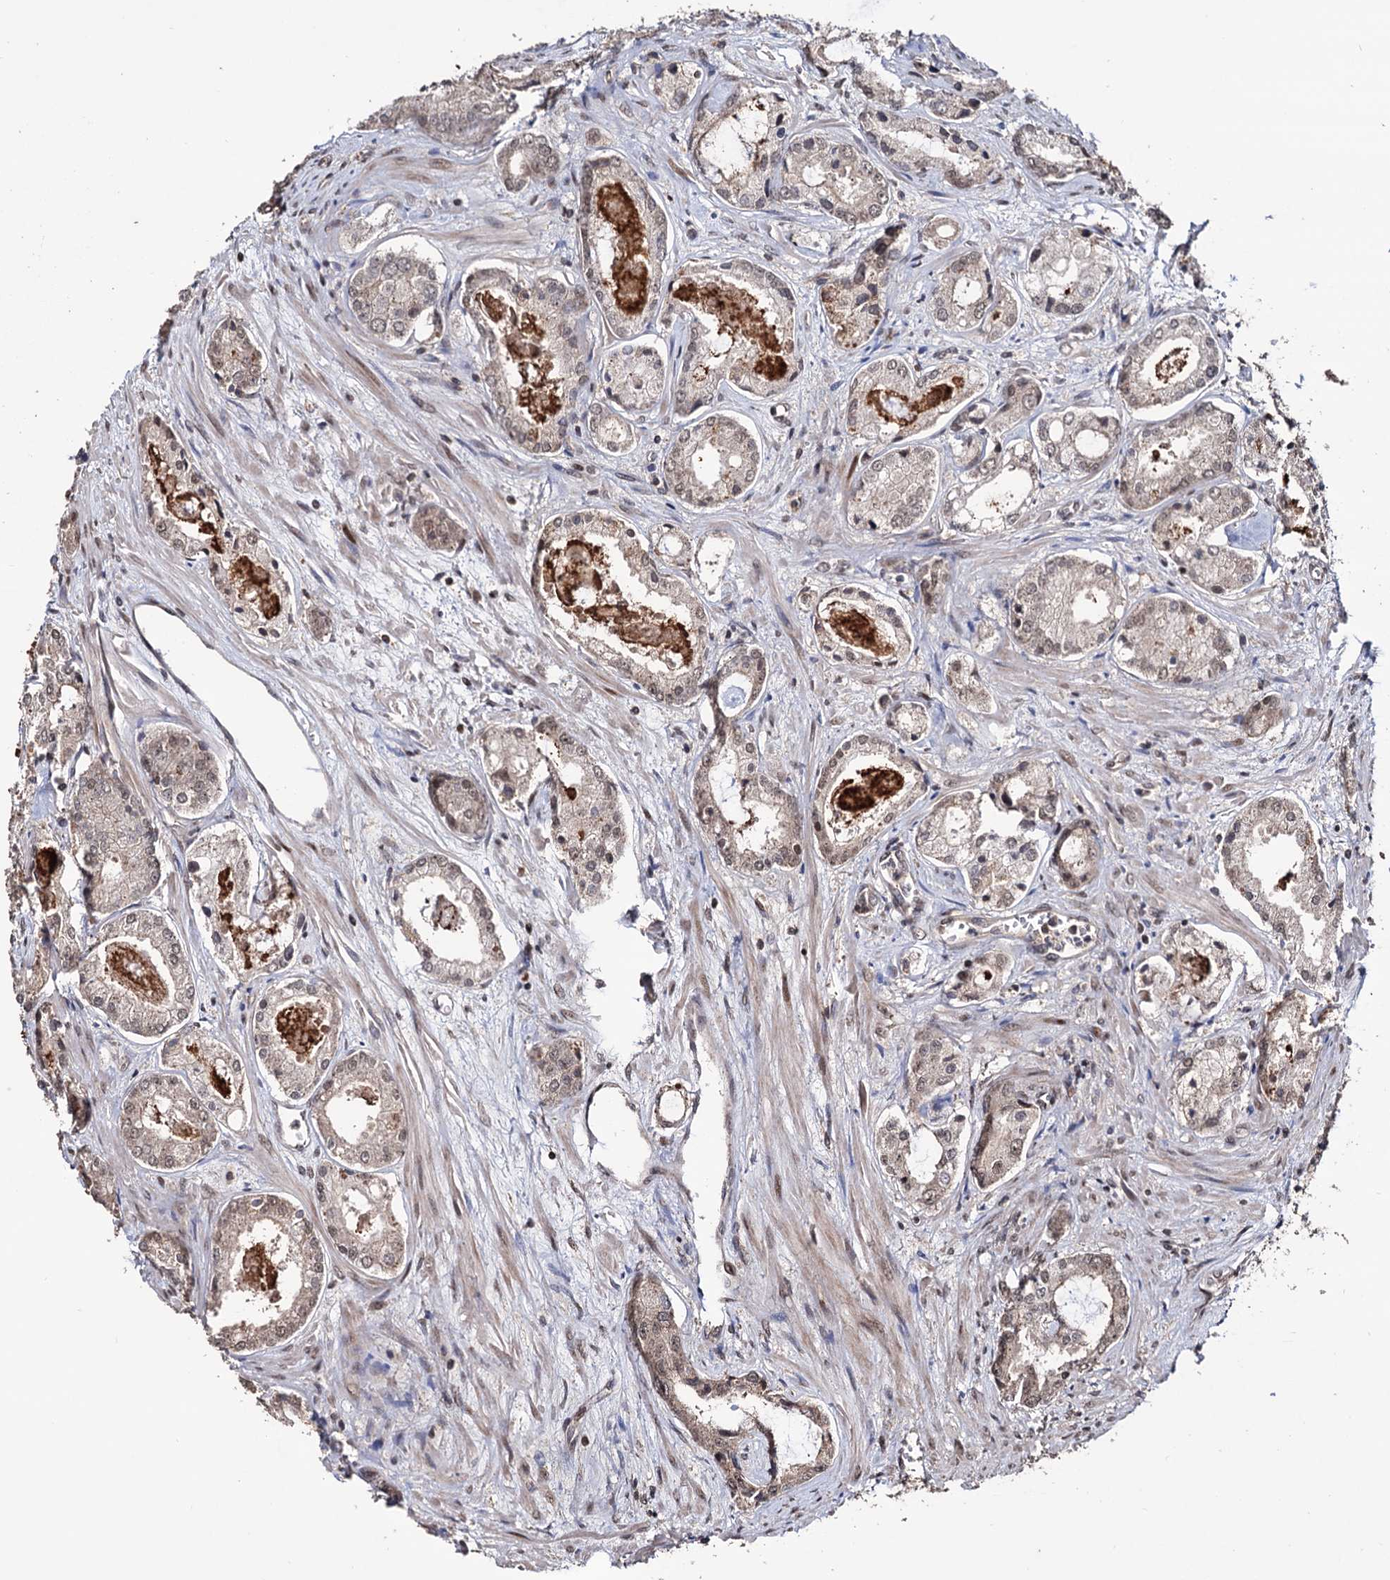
{"staining": {"intensity": "weak", "quantity": "<25%", "location": "cytoplasmic/membranous"}, "tissue": "prostate cancer", "cell_type": "Tumor cells", "image_type": "cancer", "snomed": [{"axis": "morphology", "description": "Adenocarcinoma, Low grade"}, {"axis": "topography", "description": "Prostate"}], "caption": "This micrograph is of low-grade adenocarcinoma (prostate) stained with immunohistochemistry (IHC) to label a protein in brown with the nuclei are counter-stained blue. There is no positivity in tumor cells. Brightfield microscopy of immunohistochemistry stained with DAB (brown) and hematoxylin (blue), captured at high magnification.", "gene": "KLF5", "patient": {"sex": "male", "age": 68}}